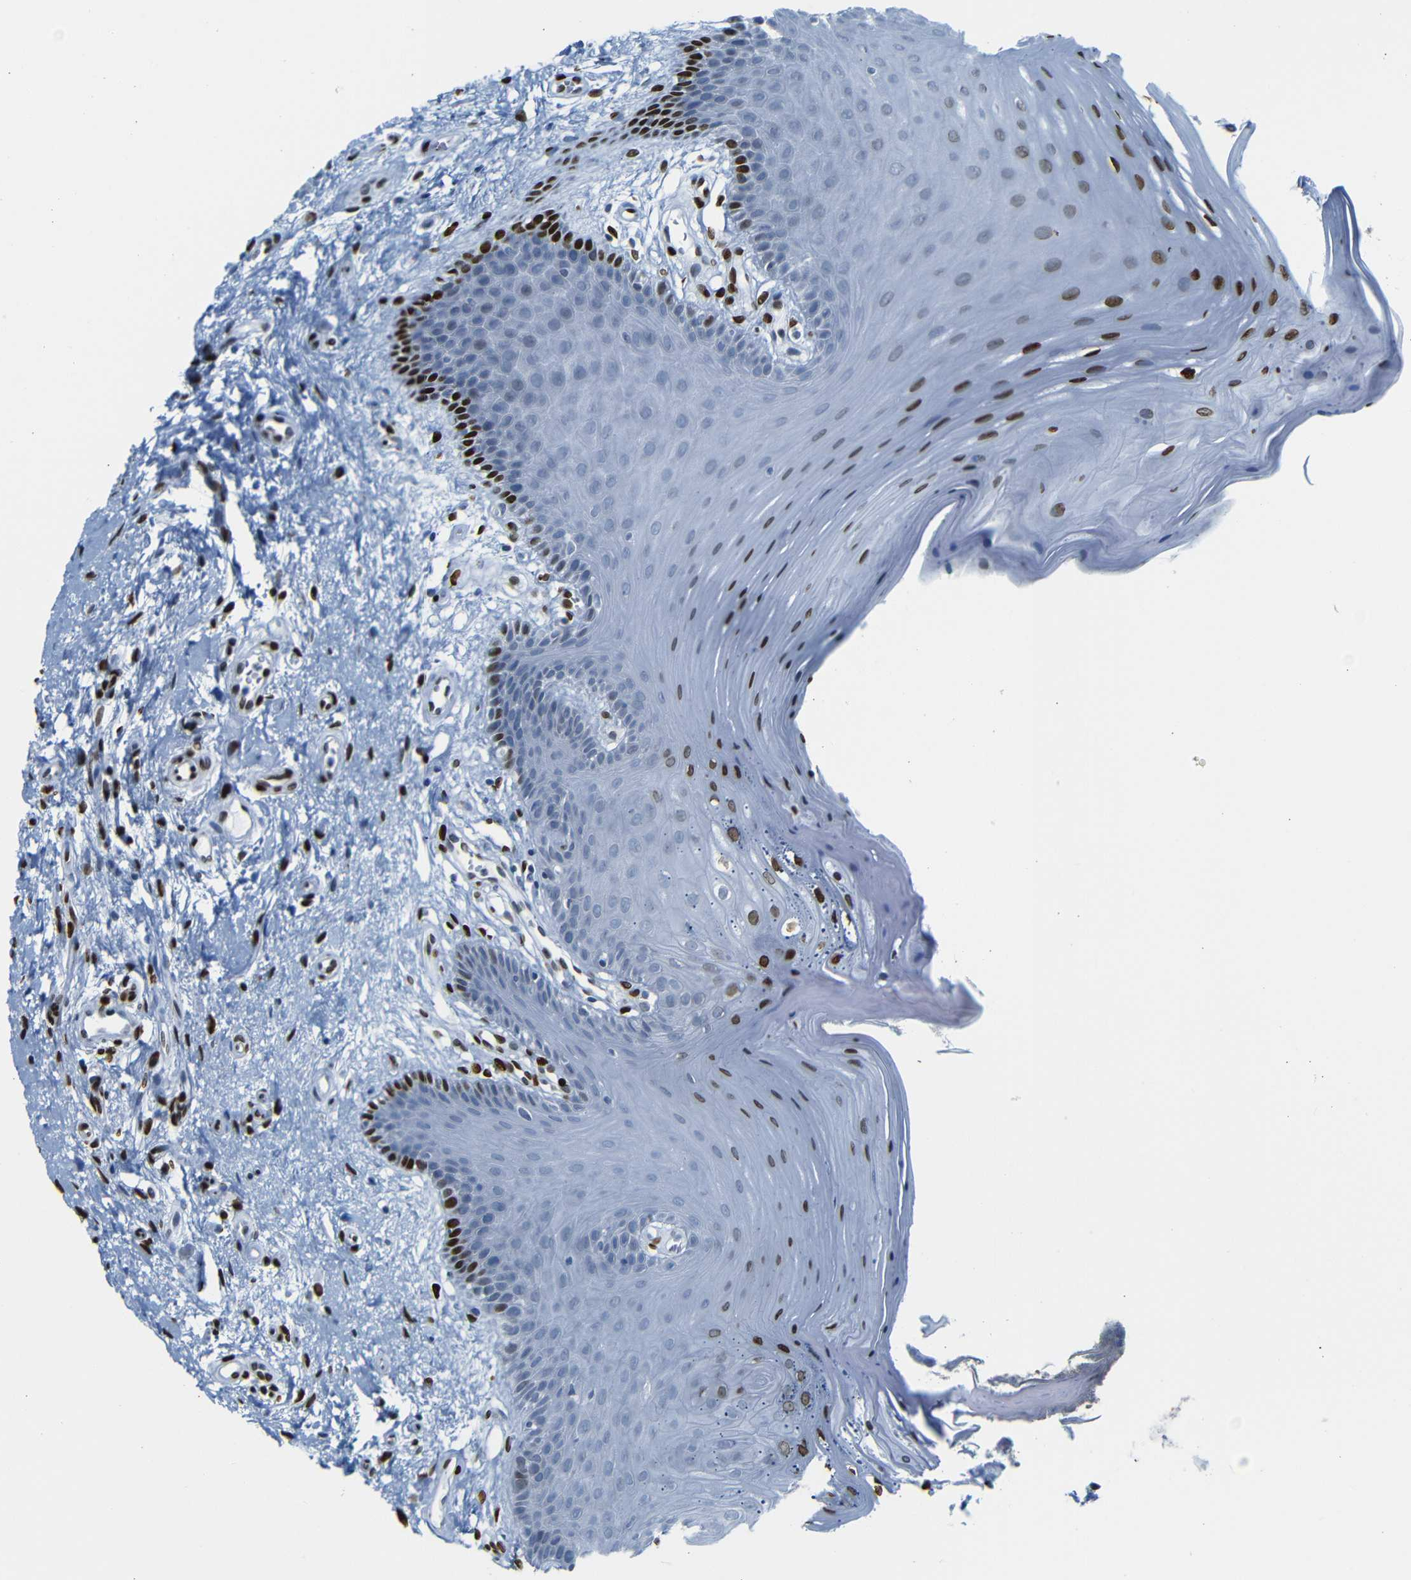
{"staining": {"intensity": "strong", "quantity": "<25%", "location": "nuclear"}, "tissue": "oral mucosa", "cell_type": "Squamous epithelial cells", "image_type": "normal", "snomed": [{"axis": "morphology", "description": "Normal tissue, NOS"}, {"axis": "topography", "description": "Skeletal muscle"}, {"axis": "topography", "description": "Oral tissue"}], "caption": "Brown immunohistochemical staining in unremarkable oral mucosa exhibits strong nuclear positivity in approximately <25% of squamous epithelial cells.", "gene": "NPIPB15", "patient": {"sex": "male", "age": 58}}